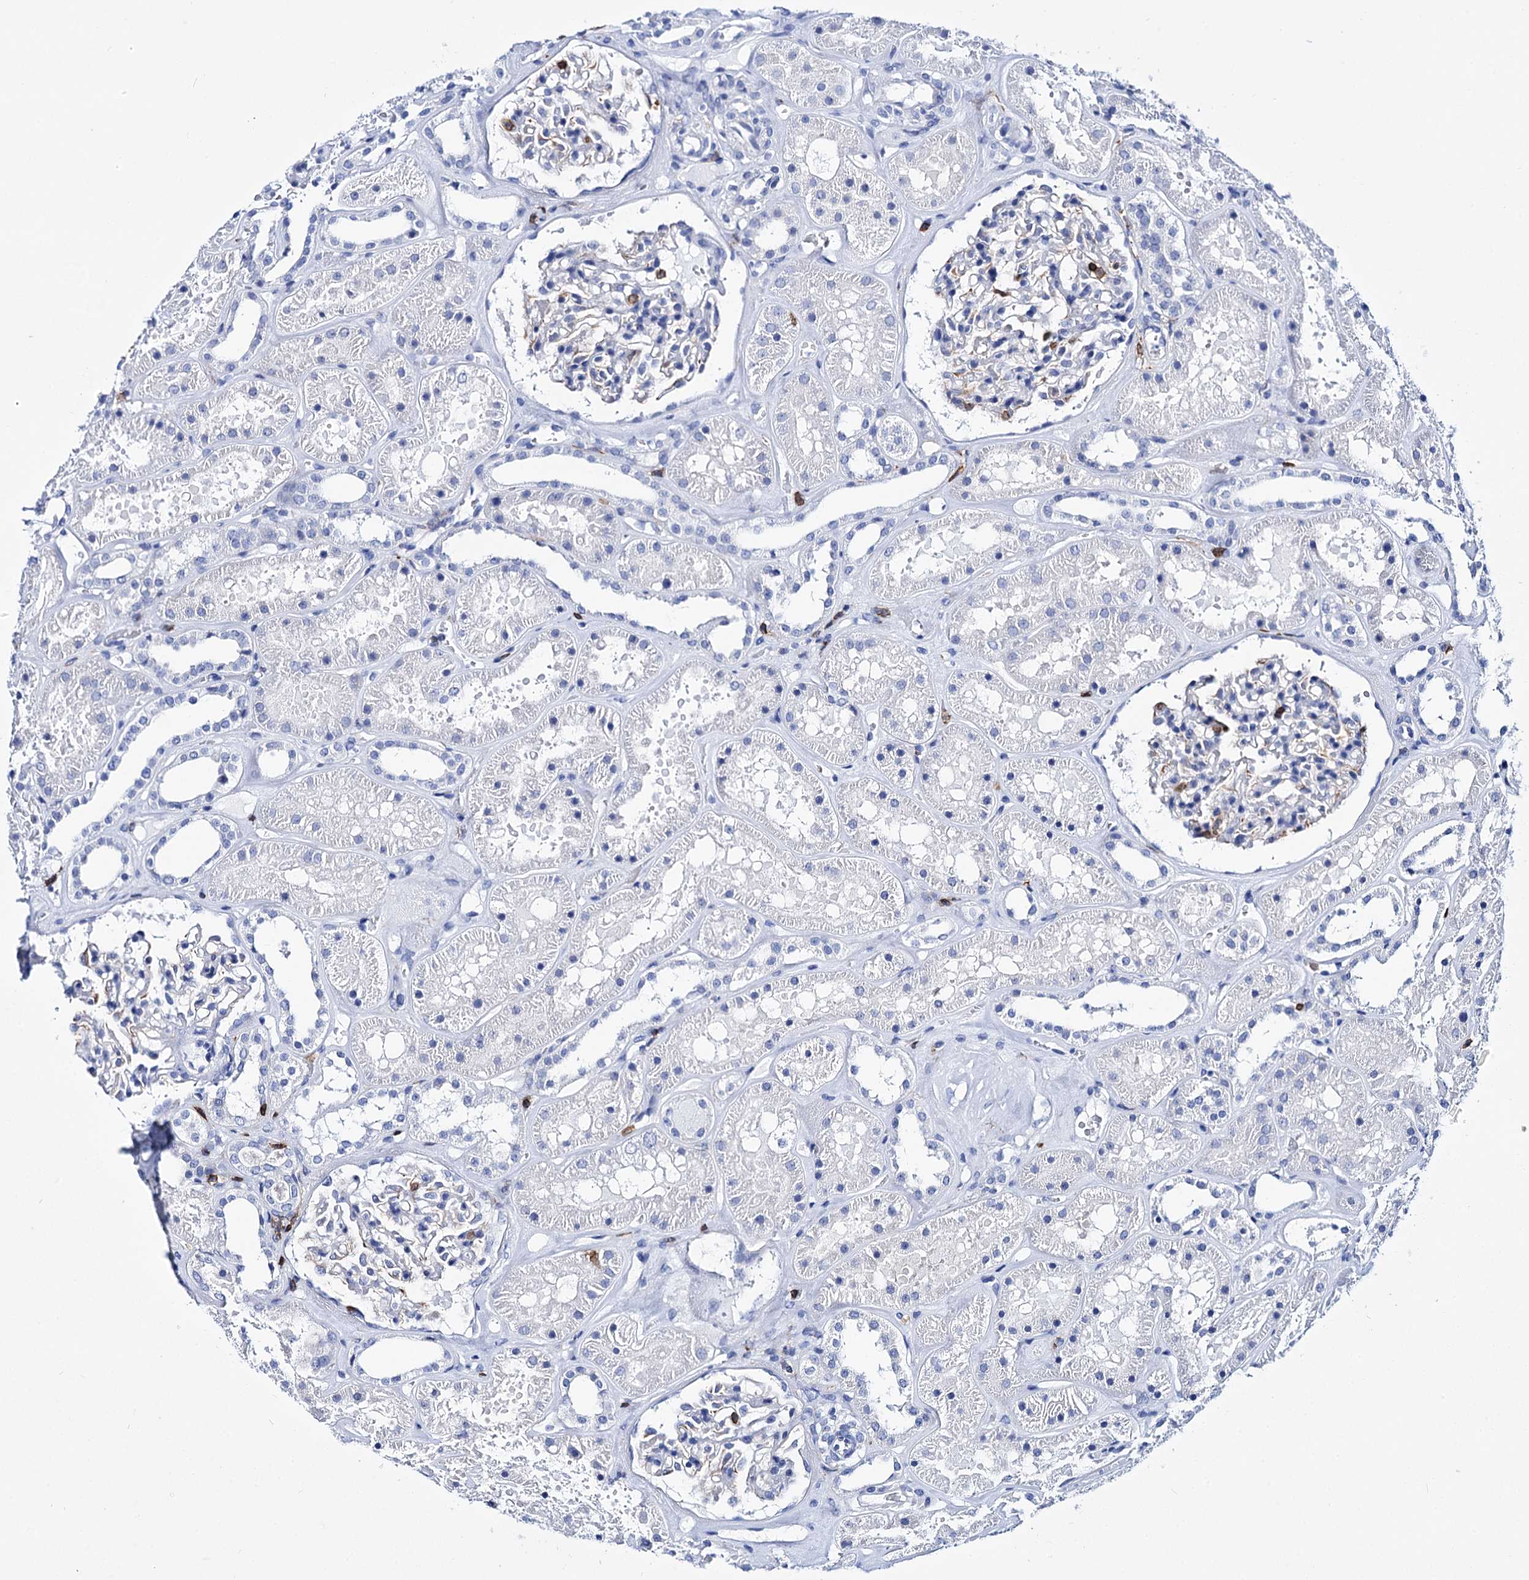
{"staining": {"intensity": "negative", "quantity": "none", "location": "none"}, "tissue": "kidney", "cell_type": "Cells in glomeruli", "image_type": "normal", "snomed": [{"axis": "morphology", "description": "Normal tissue, NOS"}, {"axis": "topography", "description": "Kidney"}], "caption": "Immunohistochemistry image of unremarkable kidney stained for a protein (brown), which exhibits no positivity in cells in glomeruli. Nuclei are stained in blue.", "gene": "DEF6", "patient": {"sex": "female", "age": 41}}